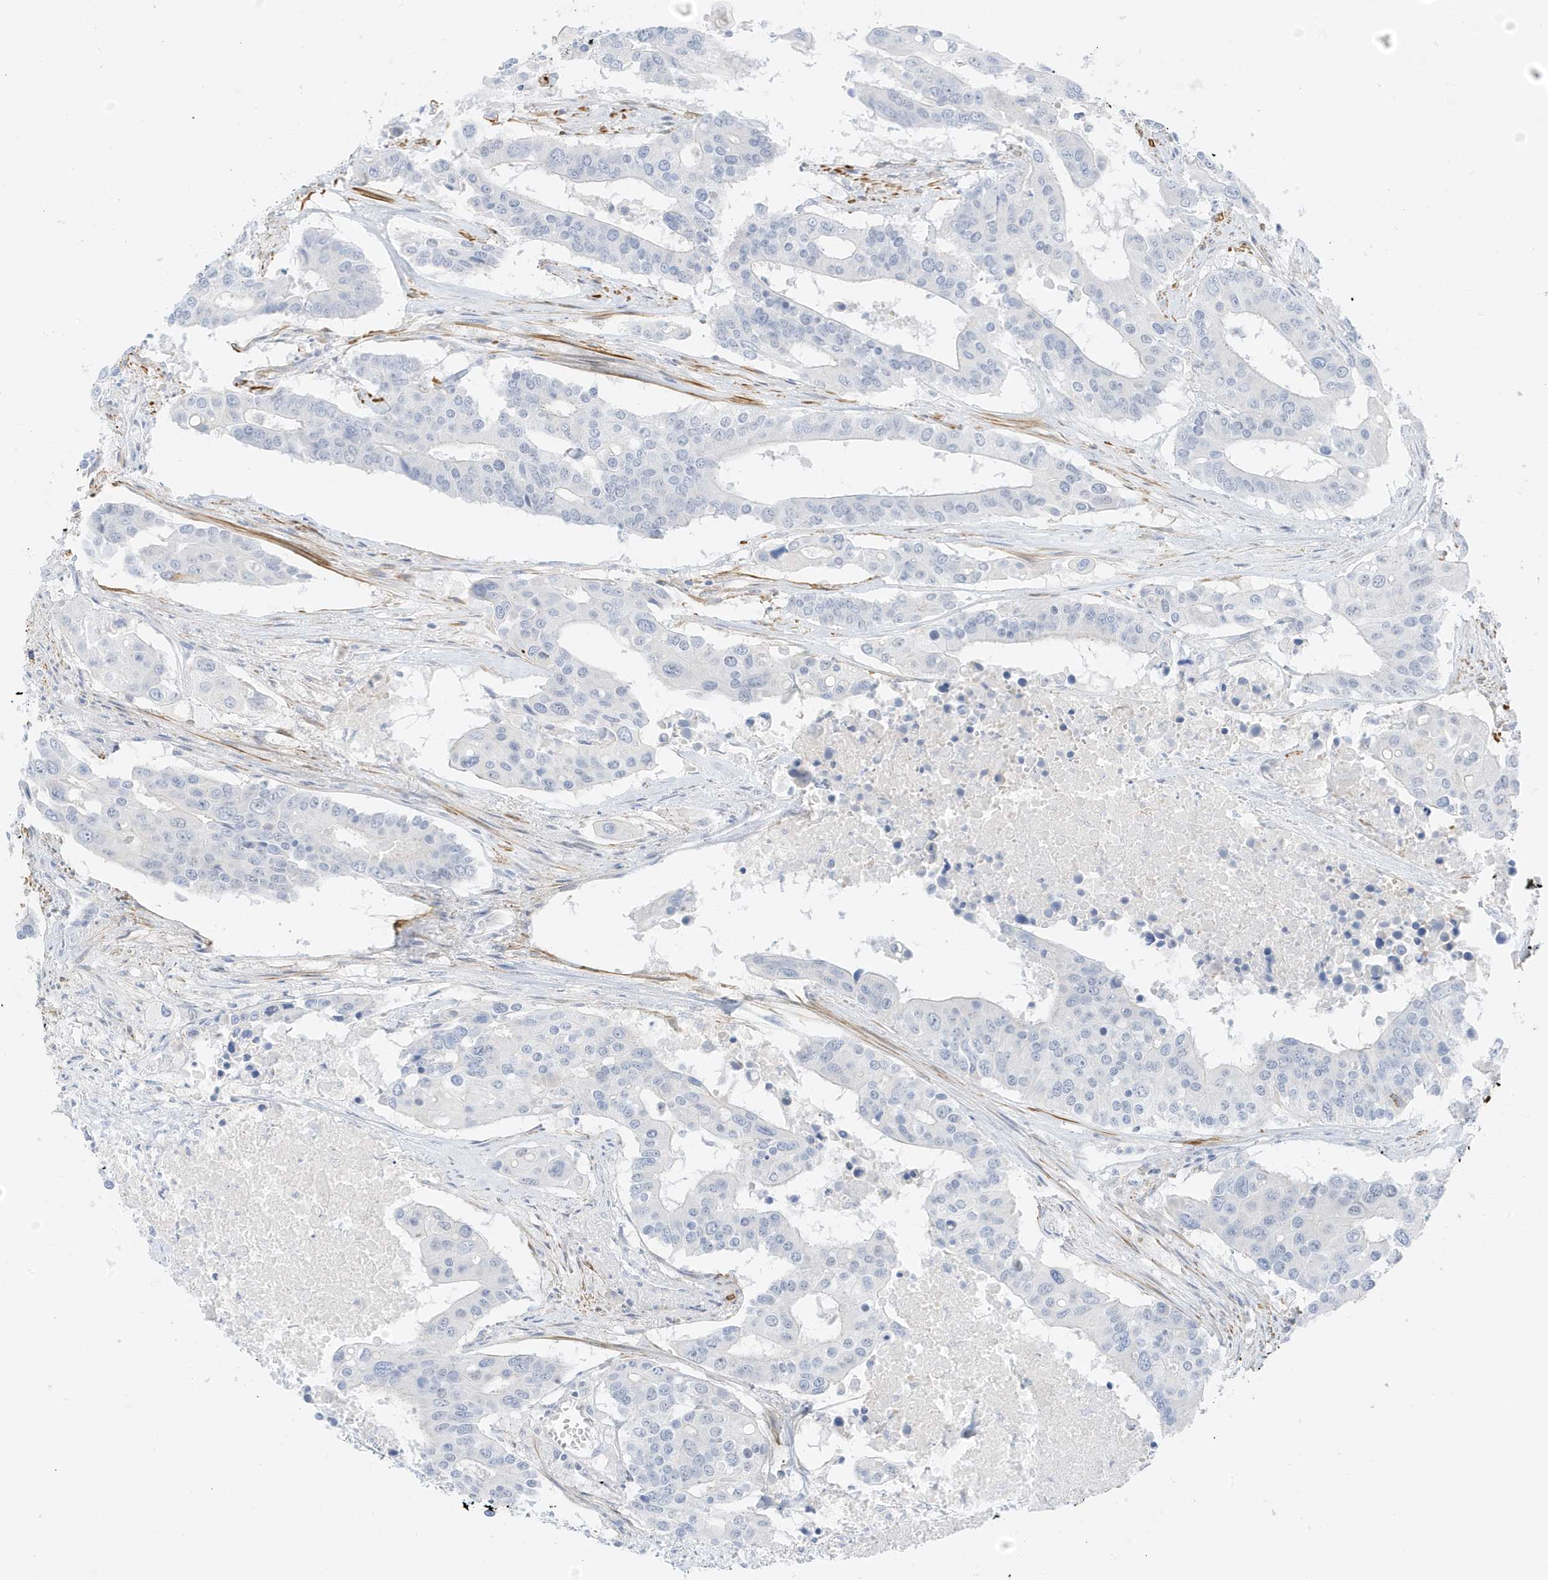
{"staining": {"intensity": "negative", "quantity": "none", "location": "none"}, "tissue": "colorectal cancer", "cell_type": "Tumor cells", "image_type": "cancer", "snomed": [{"axis": "morphology", "description": "Adenocarcinoma, NOS"}, {"axis": "topography", "description": "Colon"}], "caption": "Tumor cells show no significant staining in adenocarcinoma (colorectal). (IHC, brightfield microscopy, high magnification).", "gene": "SLC22A13", "patient": {"sex": "male", "age": 77}}